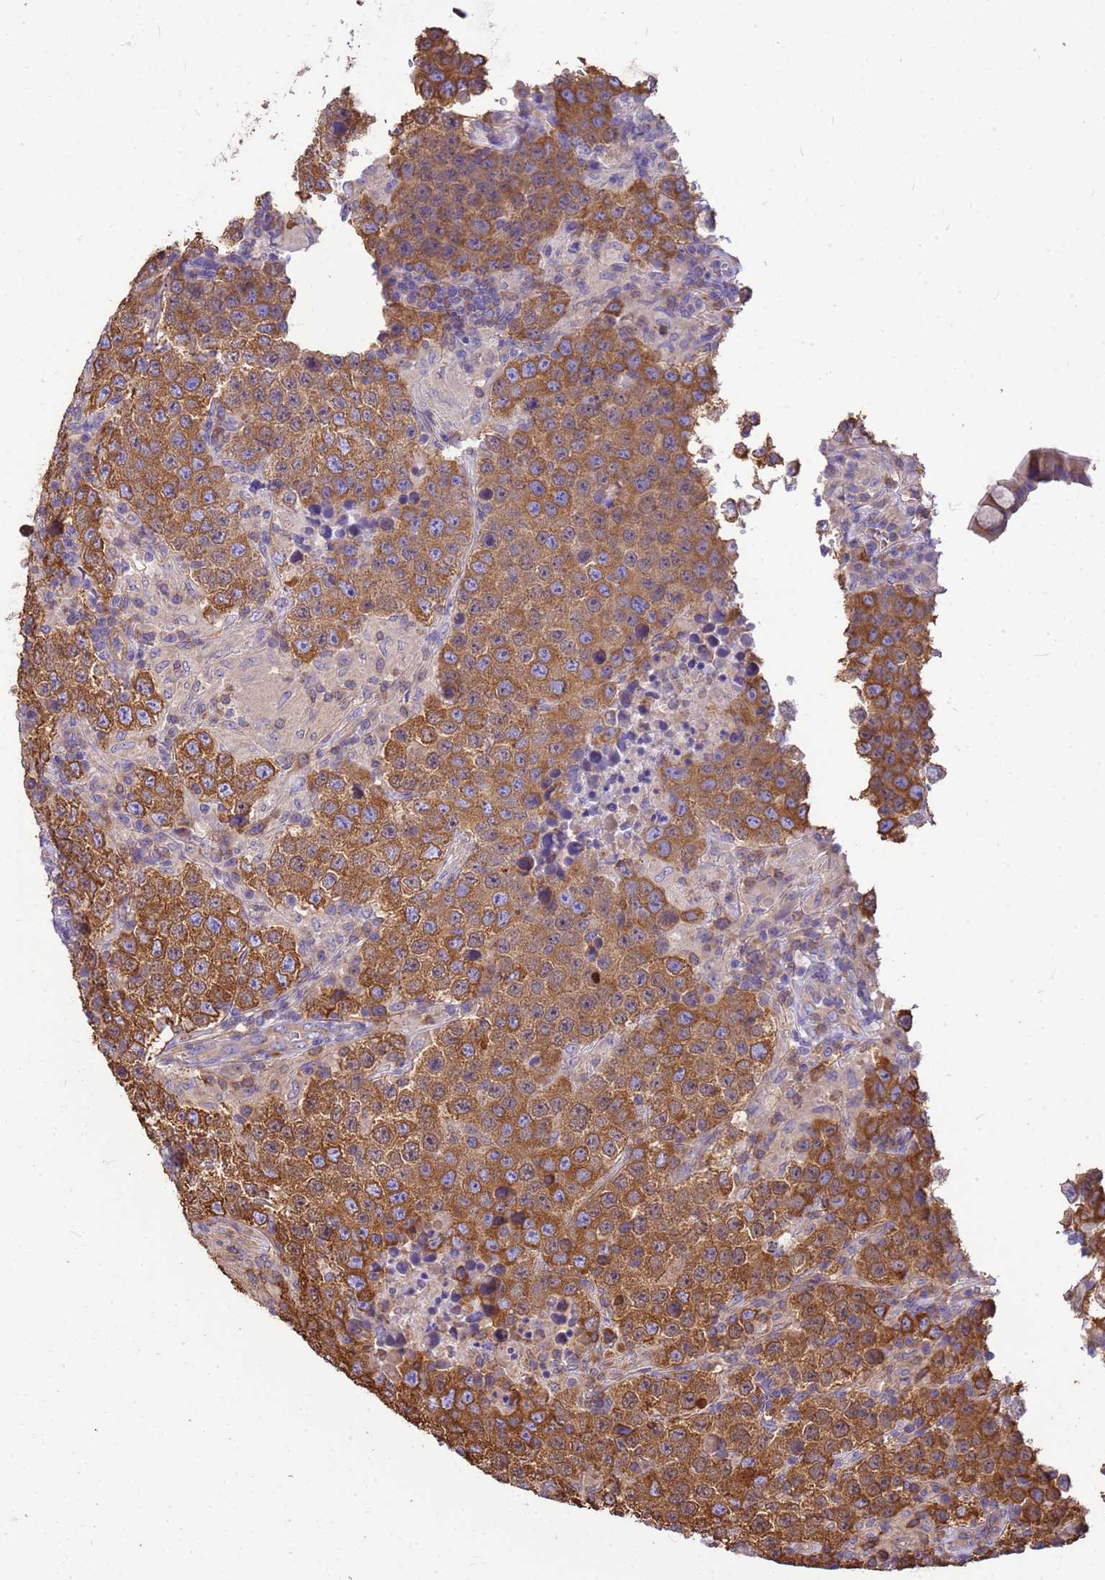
{"staining": {"intensity": "moderate", "quantity": ">75%", "location": "cytoplasmic/membranous"}, "tissue": "testis cancer", "cell_type": "Tumor cells", "image_type": "cancer", "snomed": [{"axis": "morphology", "description": "Normal tissue, NOS"}, {"axis": "morphology", "description": "Urothelial carcinoma, High grade"}, {"axis": "morphology", "description": "Seminoma, NOS"}, {"axis": "morphology", "description": "Carcinoma, Embryonal, NOS"}, {"axis": "topography", "description": "Urinary bladder"}, {"axis": "topography", "description": "Testis"}], "caption": "Immunohistochemistry photomicrograph of embryonal carcinoma (testis) stained for a protein (brown), which exhibits medium levels of moderate cytoplasmic/membranous positivity in about >75% of tumor cells.", "gene": "TUBB1", "patient": {"sex": "male", "age": 41}}